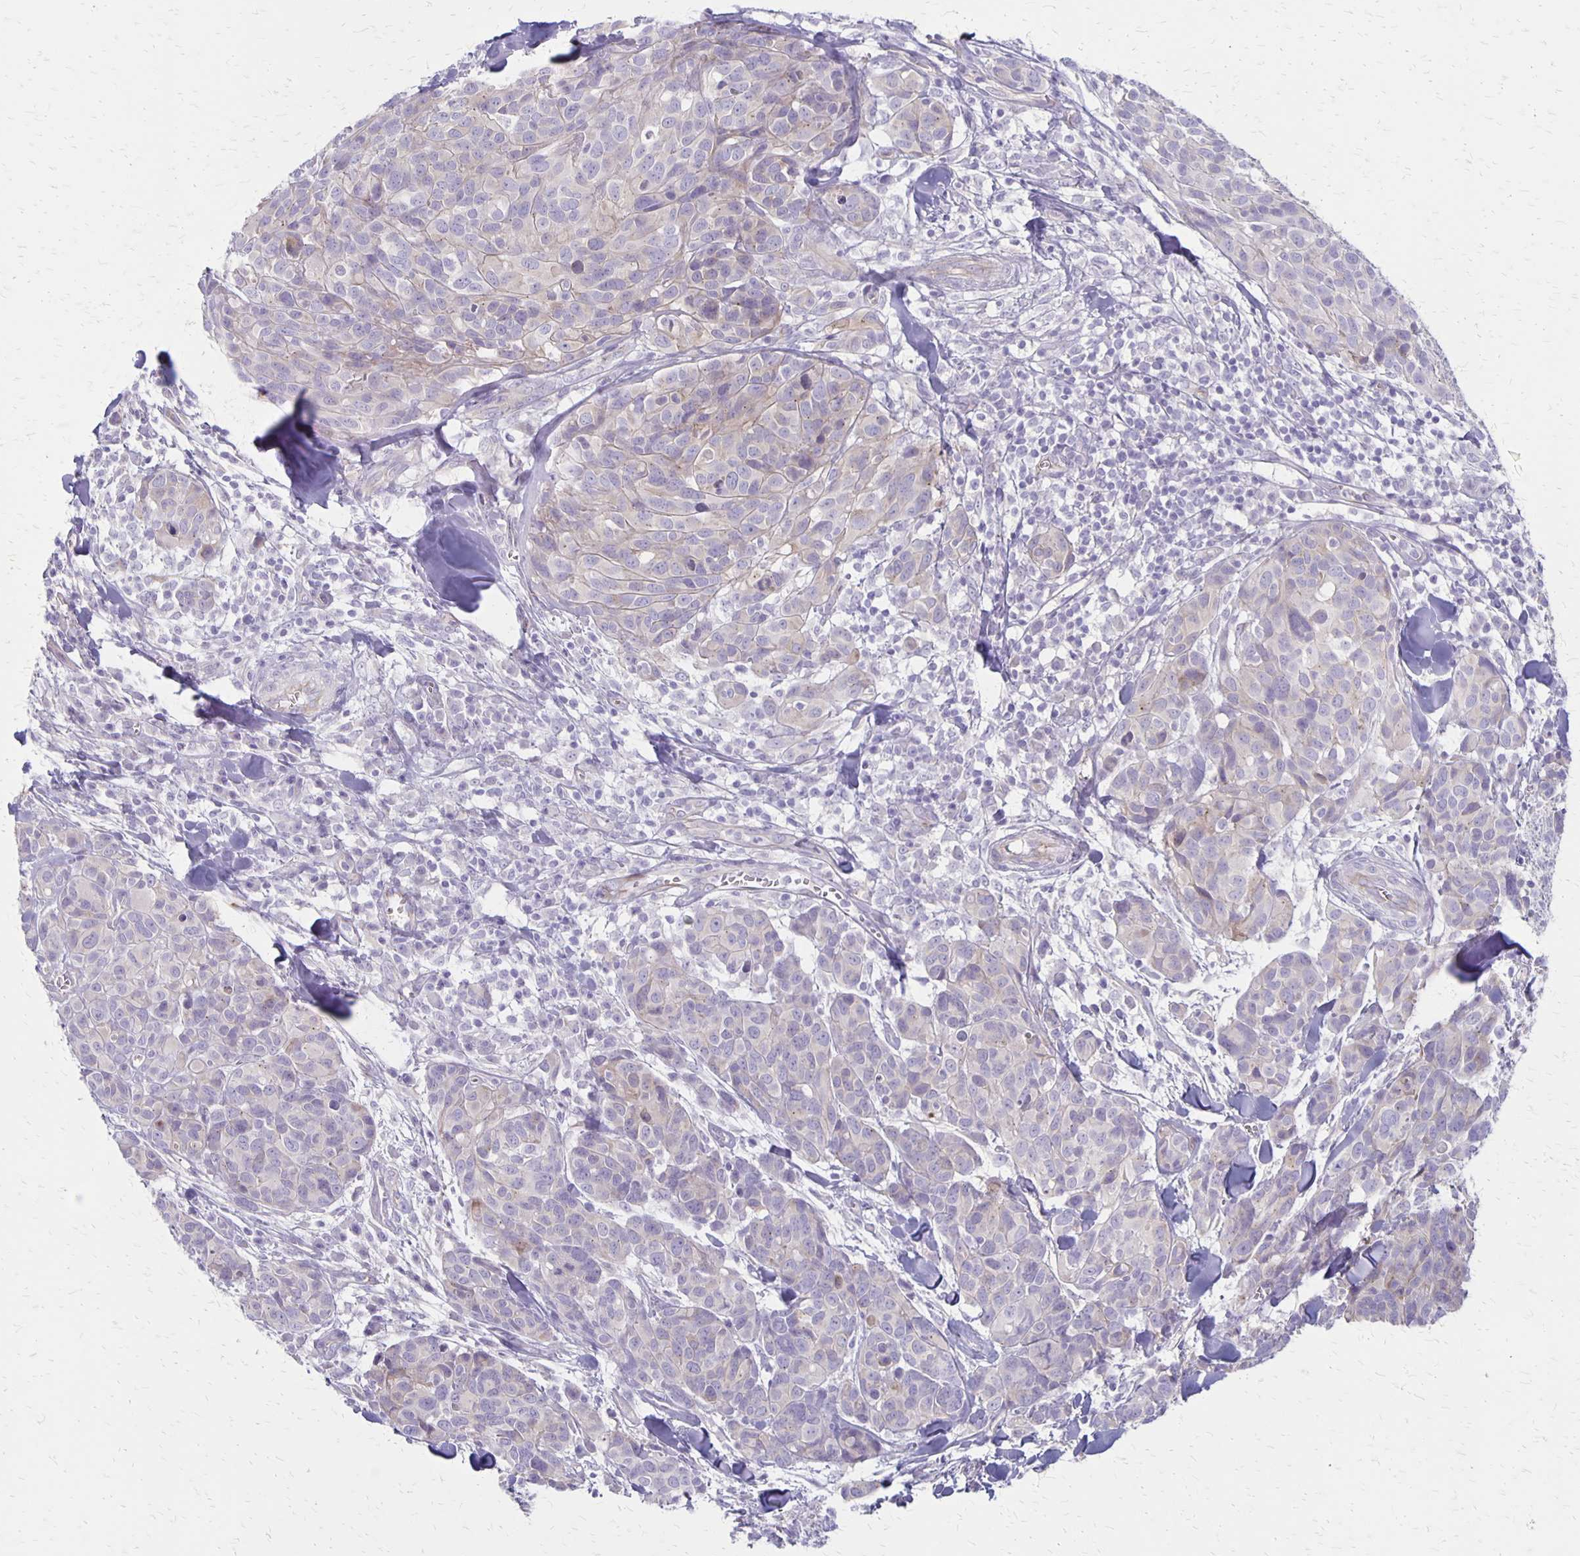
{"staining": {"intensity": "negative", "quantity": "none", "location": "none"}, "tissue": "melanoma", "cell_type": "Tumor cells", "image_type": "cancer", "snomed": [{"axis": "morphology", "description": "Malignant melanoma, NOS"}, {"axis": "topography", "description": "Skin"}], "caption": "This is an immunohistochemistry image of human malignant melanoma. There is no expression in tumor cells.", "gene": "HOMER1", "patient": {"sex": "male", "age": 51}}